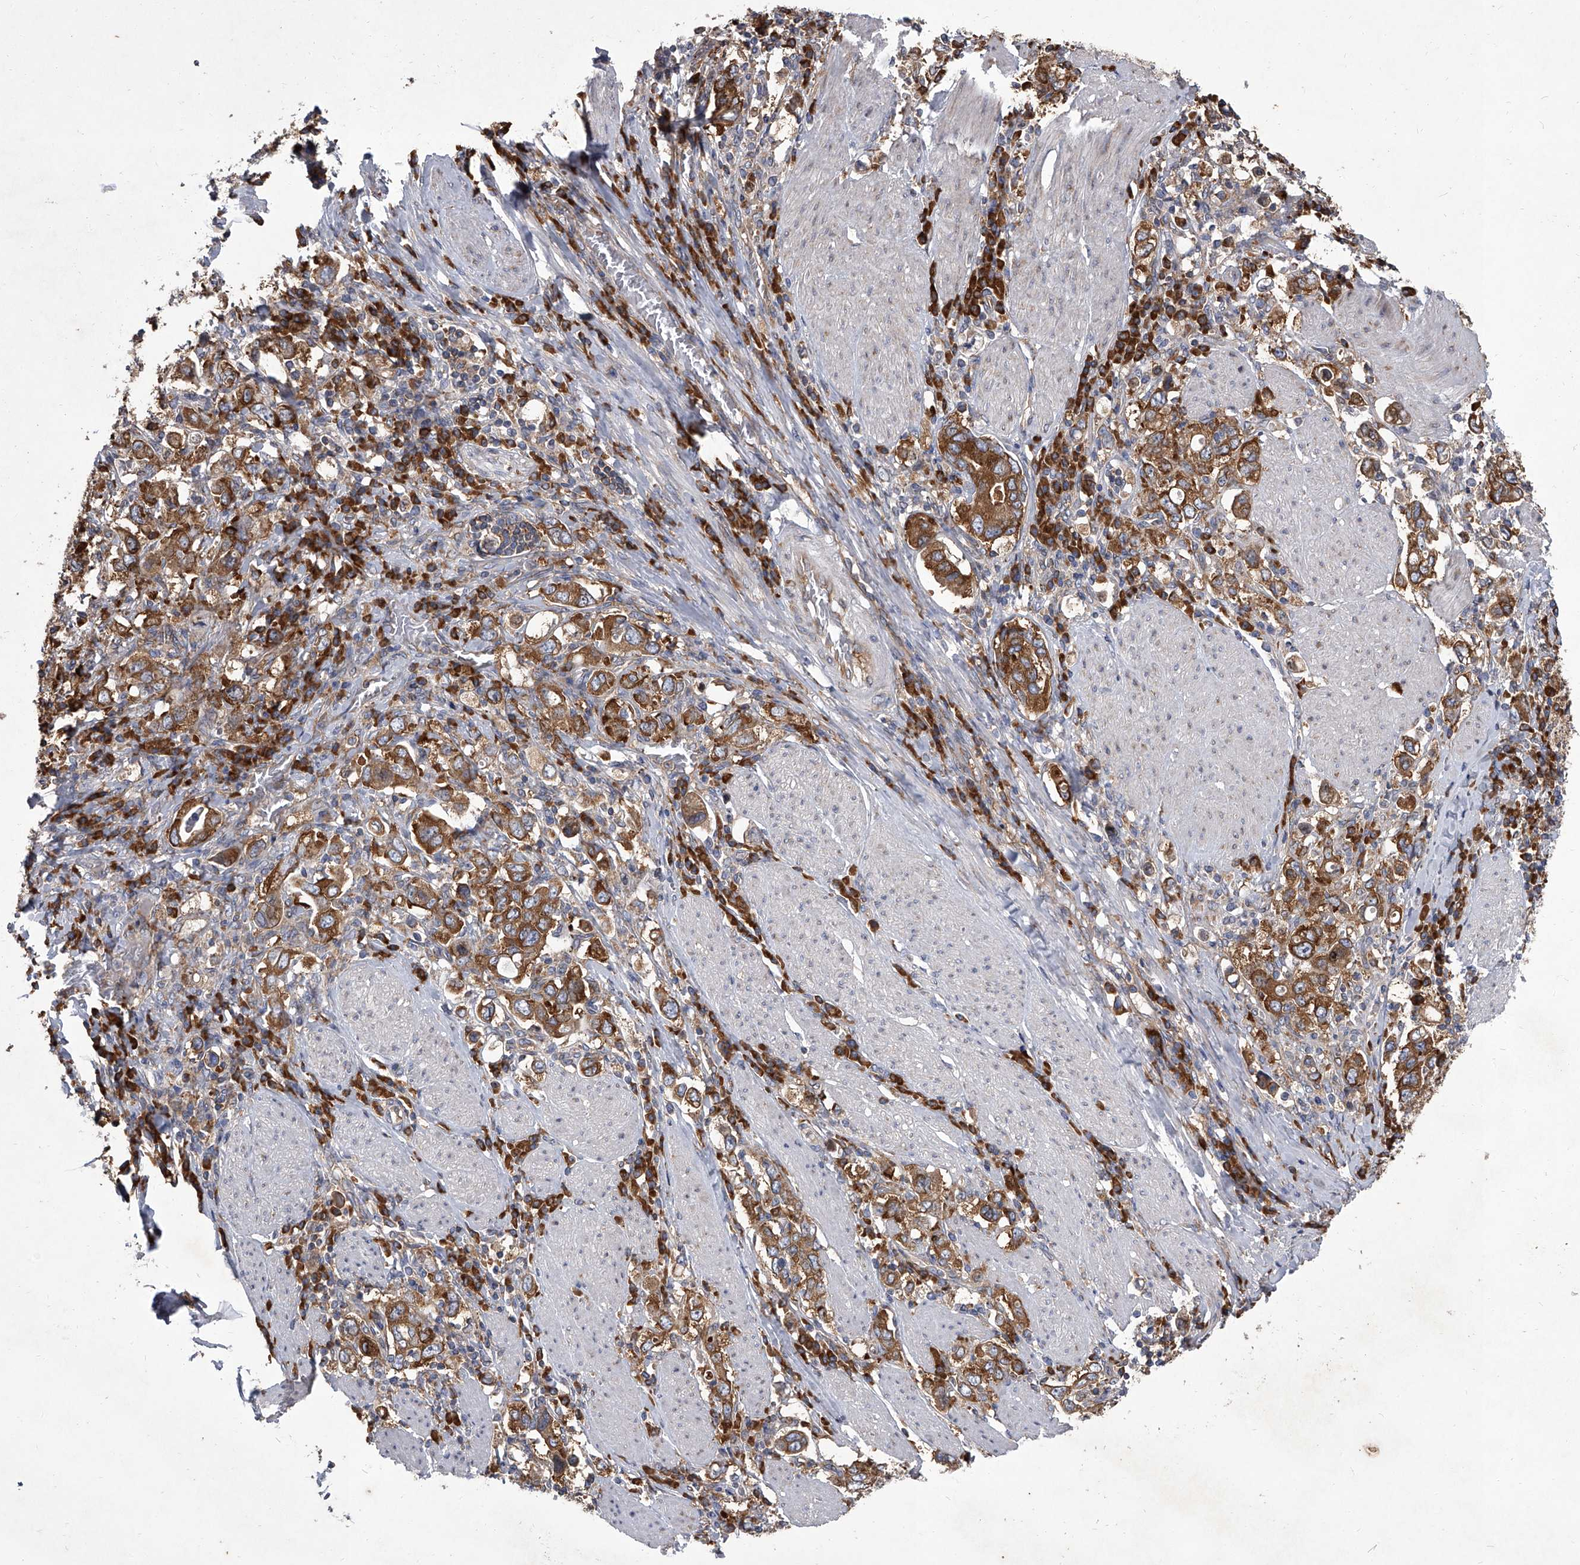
{"staining": {"intensity": "strong", "quantity": ">75%", "location": "cytoplasmic/membranous"}, "tissue": "stomach cancer", "cell_type": "Tumor cells", "image_type": "cancer", "snomed": [{"axis": "morphology", "description": "Adenocarcinoma, NOS"}, {"axis": "topography", "description": "Stomach, upper"}], "caption": "Immunohistochemistry (IHC) photomicrograph of neoplastic tissue: stomach cancer (adenocarcinoma) stained using immunohistochemistry (IHC) demonstrates high levels of strong protein expression localized specifically in the cytoplasmic/membranous of tumor cells, appearing as a cytoplasmic/membranous brown color.", "gene": "EIF2S2", "patient": {"sex": "male", "age": 62}}